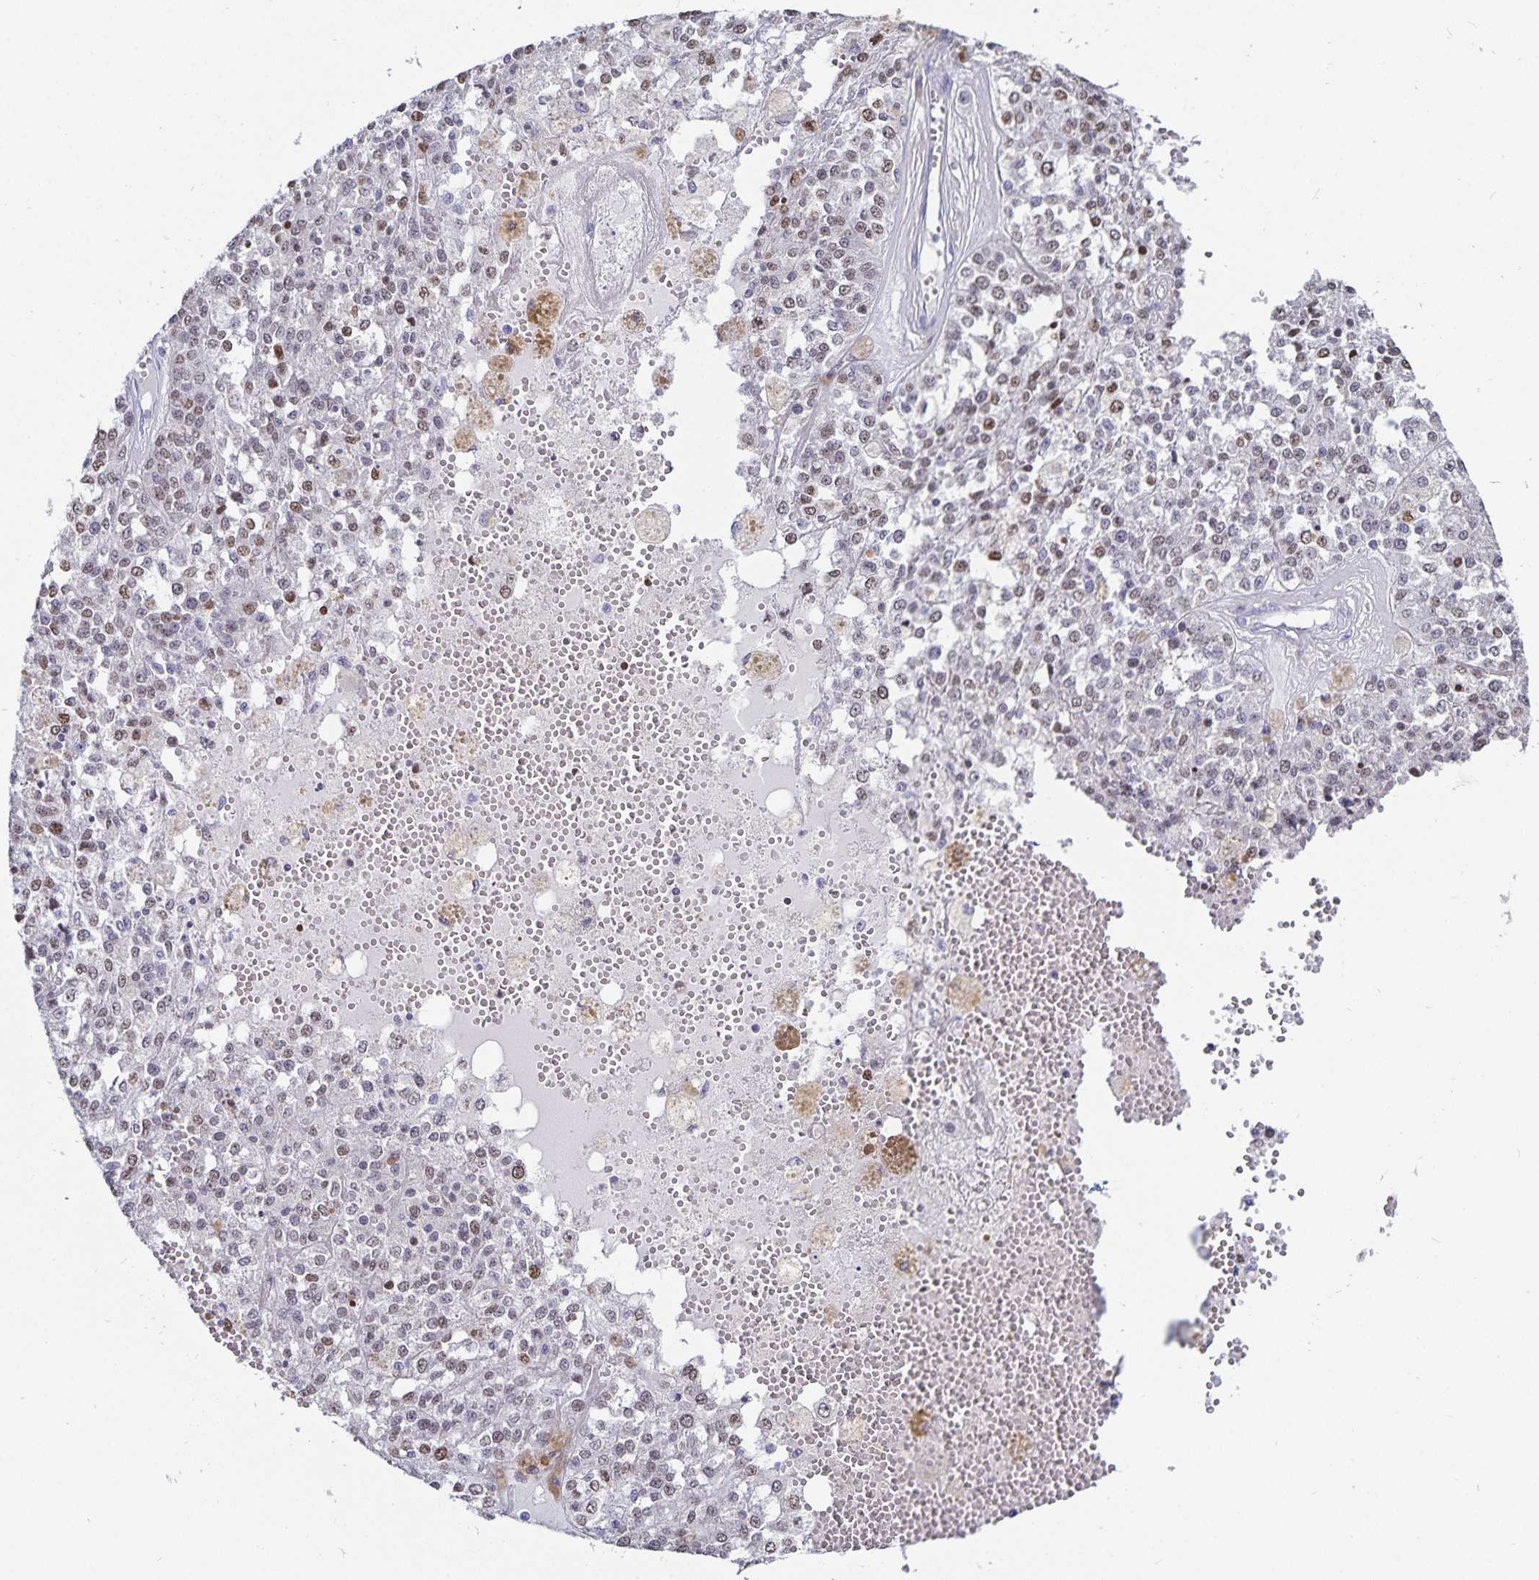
{"staining": {"intensity": "weak", "quantity": "25%-75%", "location": "nuclear"}, "tissue": "melanoma", "cell_type": "Tumor cells", "image_type": "cancer", "snomed": [{"axis": "morphology", "description": "Malignant melanoma, Metastatic site"}, {"axis": "topography", "description": "Lymph node"}], "caption": "A brown stain highlights weak nuclear staining of a protein in human malignant melanoma (metastatic site) tumor cells.", "gene": "HMGB3", "patient": {"sex": "female", "age": 64}}